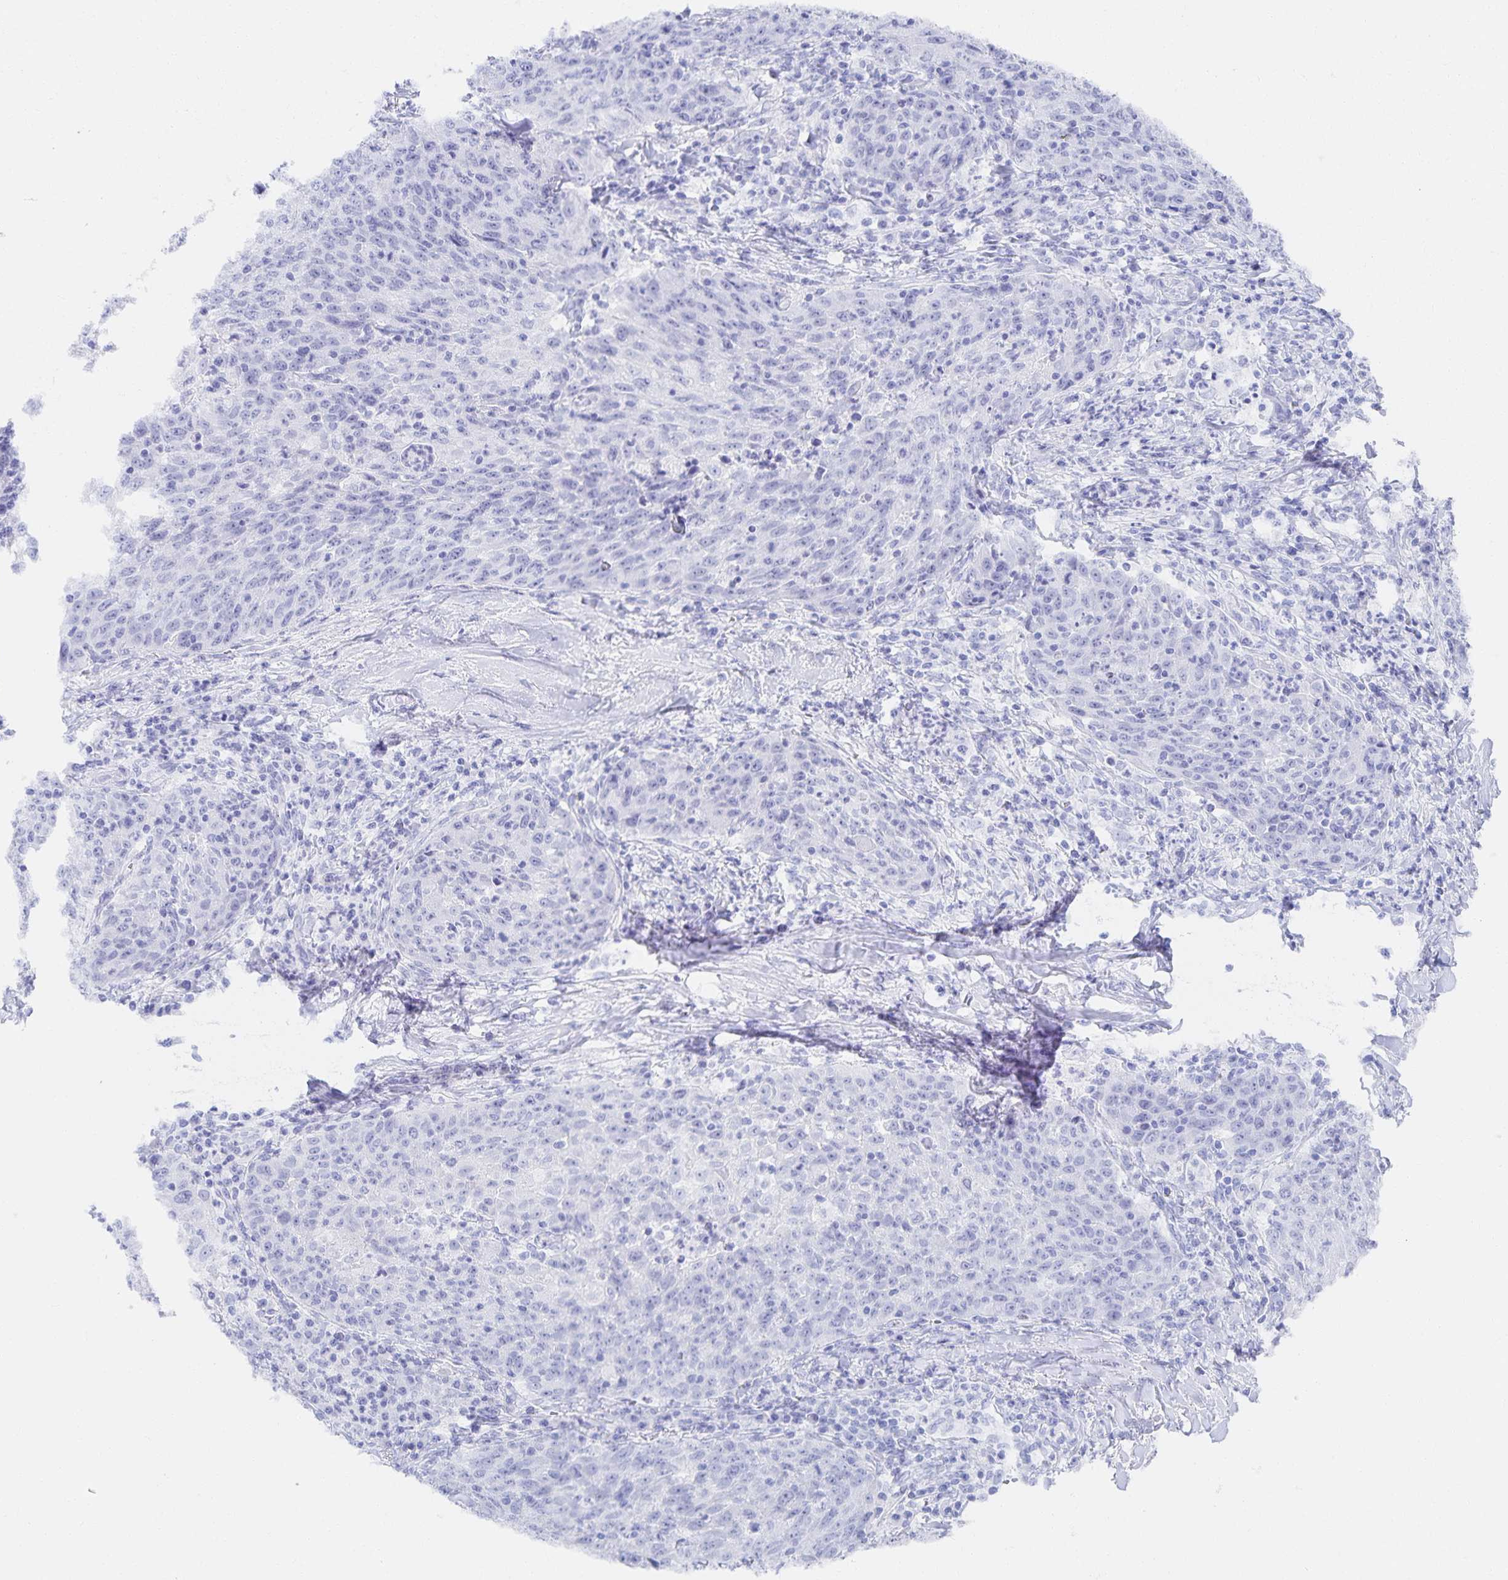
{"staining": {"intensity": "negative", "quantity": "none", "location": "none"}, "tissue": "lung cancer", "cell_type": "Tumor cells", "image_type": "cancer", "snomed": [{"axis": "morphology", "description": "Squamous cell carcinoma, NOS"}, {"axis": "morphology", "description": "Squamous cell carcinoma, metastatic, NOS"}, {"axis": "topography", "description": "Bronchus"}, {"axis": "topography", "description": "Lung"}], "caption": "IHC histopathology image of human lung cancer stained for a protein (brown), which exhibits no staining in tumor cells.", "gene": "SNTN", "patient": {"sex": "male", "age": 62}}